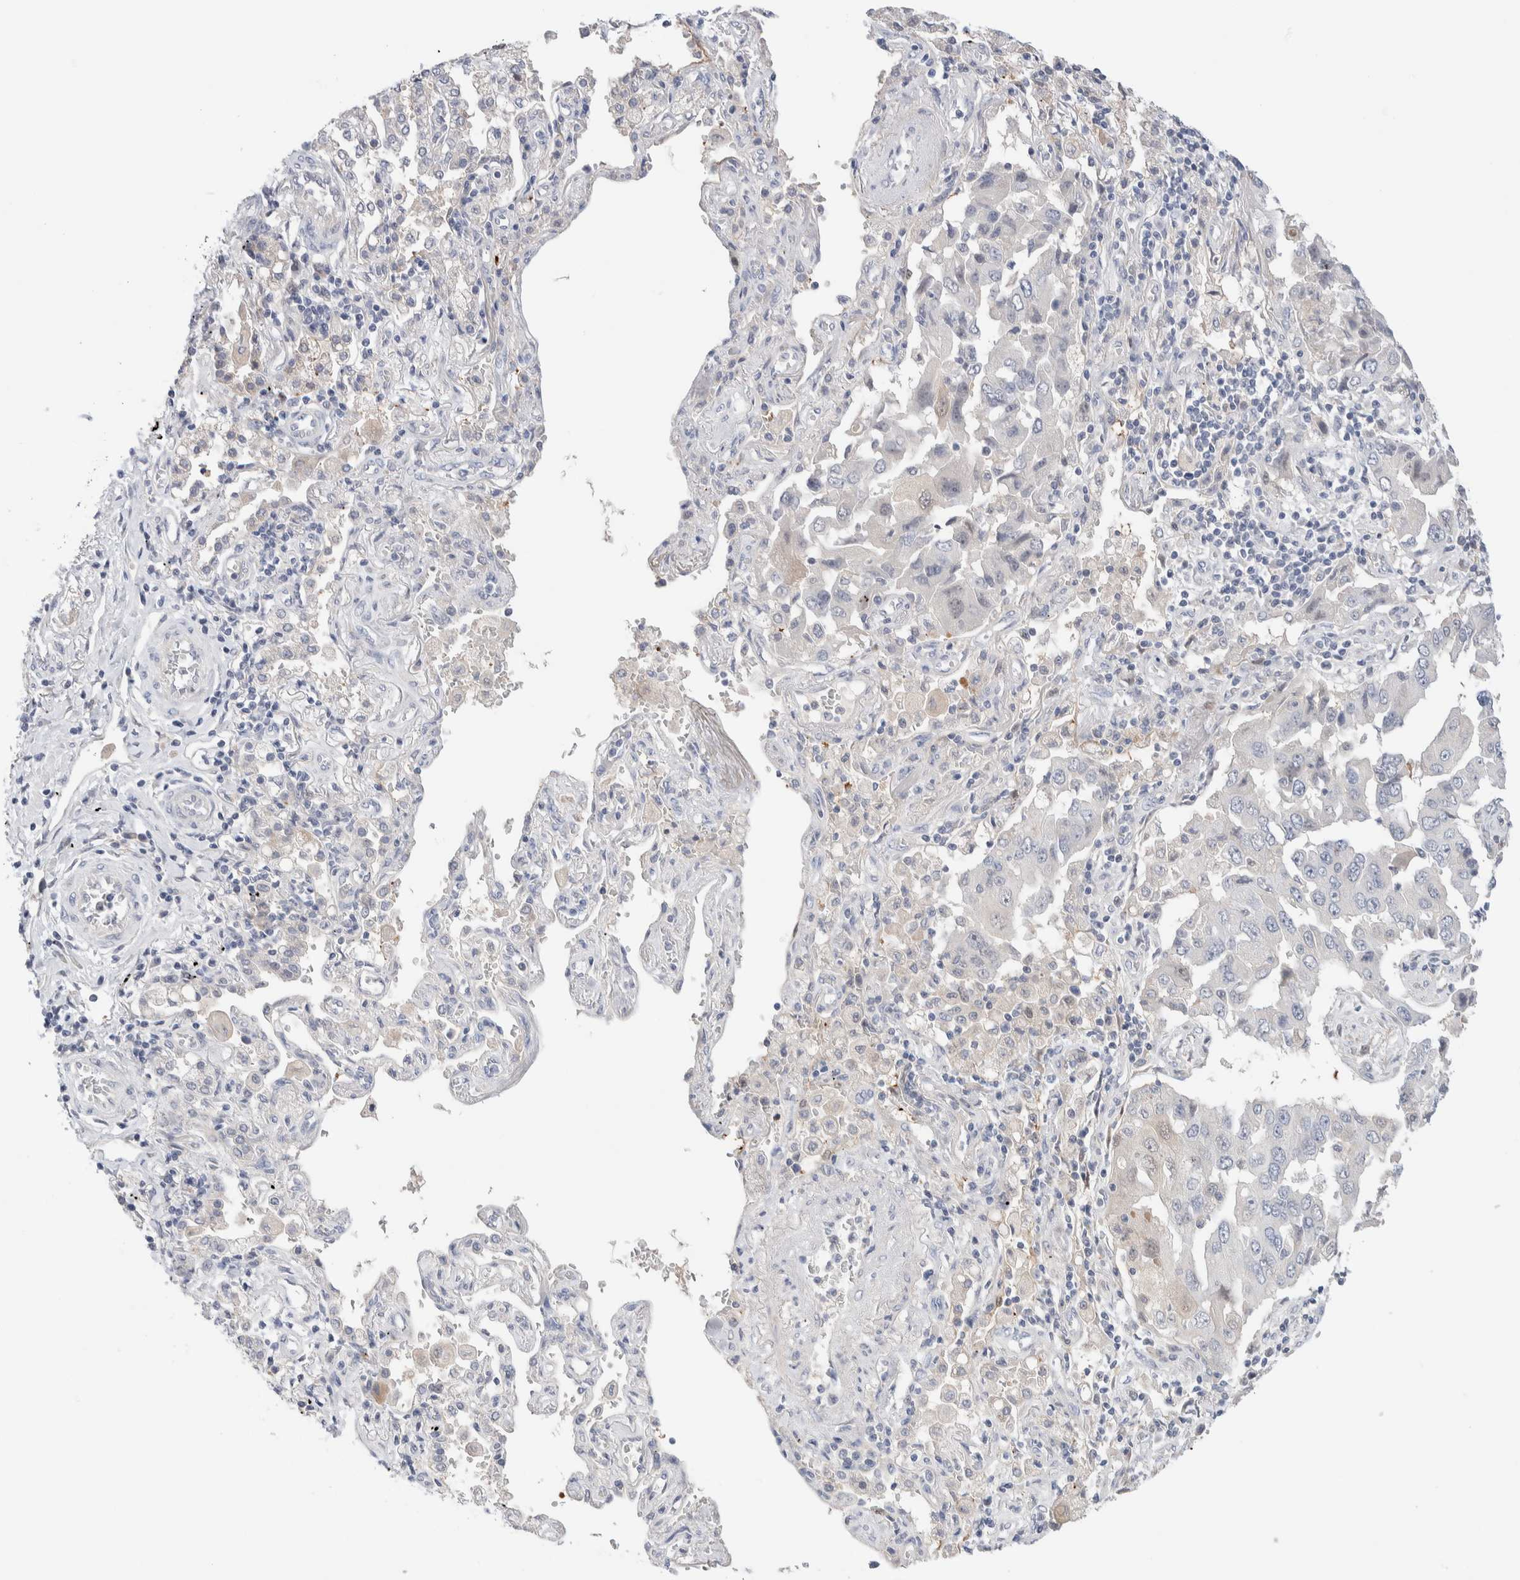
{"staining": {"intensity": "negative", "quantity": "none", "location": "none"}, "tissue": "lung cancer", "cell_type": "Tumor cells", "image_type": "cancer", "snomed": [{"axis": "morphology", "description": "Adenocarcinoma, NOS"}, {"axis": "topography", "description": "Lung"}], "caption": "The photomicrograph reveals no significant positivity in tumor cells of lung adenocarcinoma.", "gene": "DNAJB6", "patient": {"sex": "female", "age": 65}}